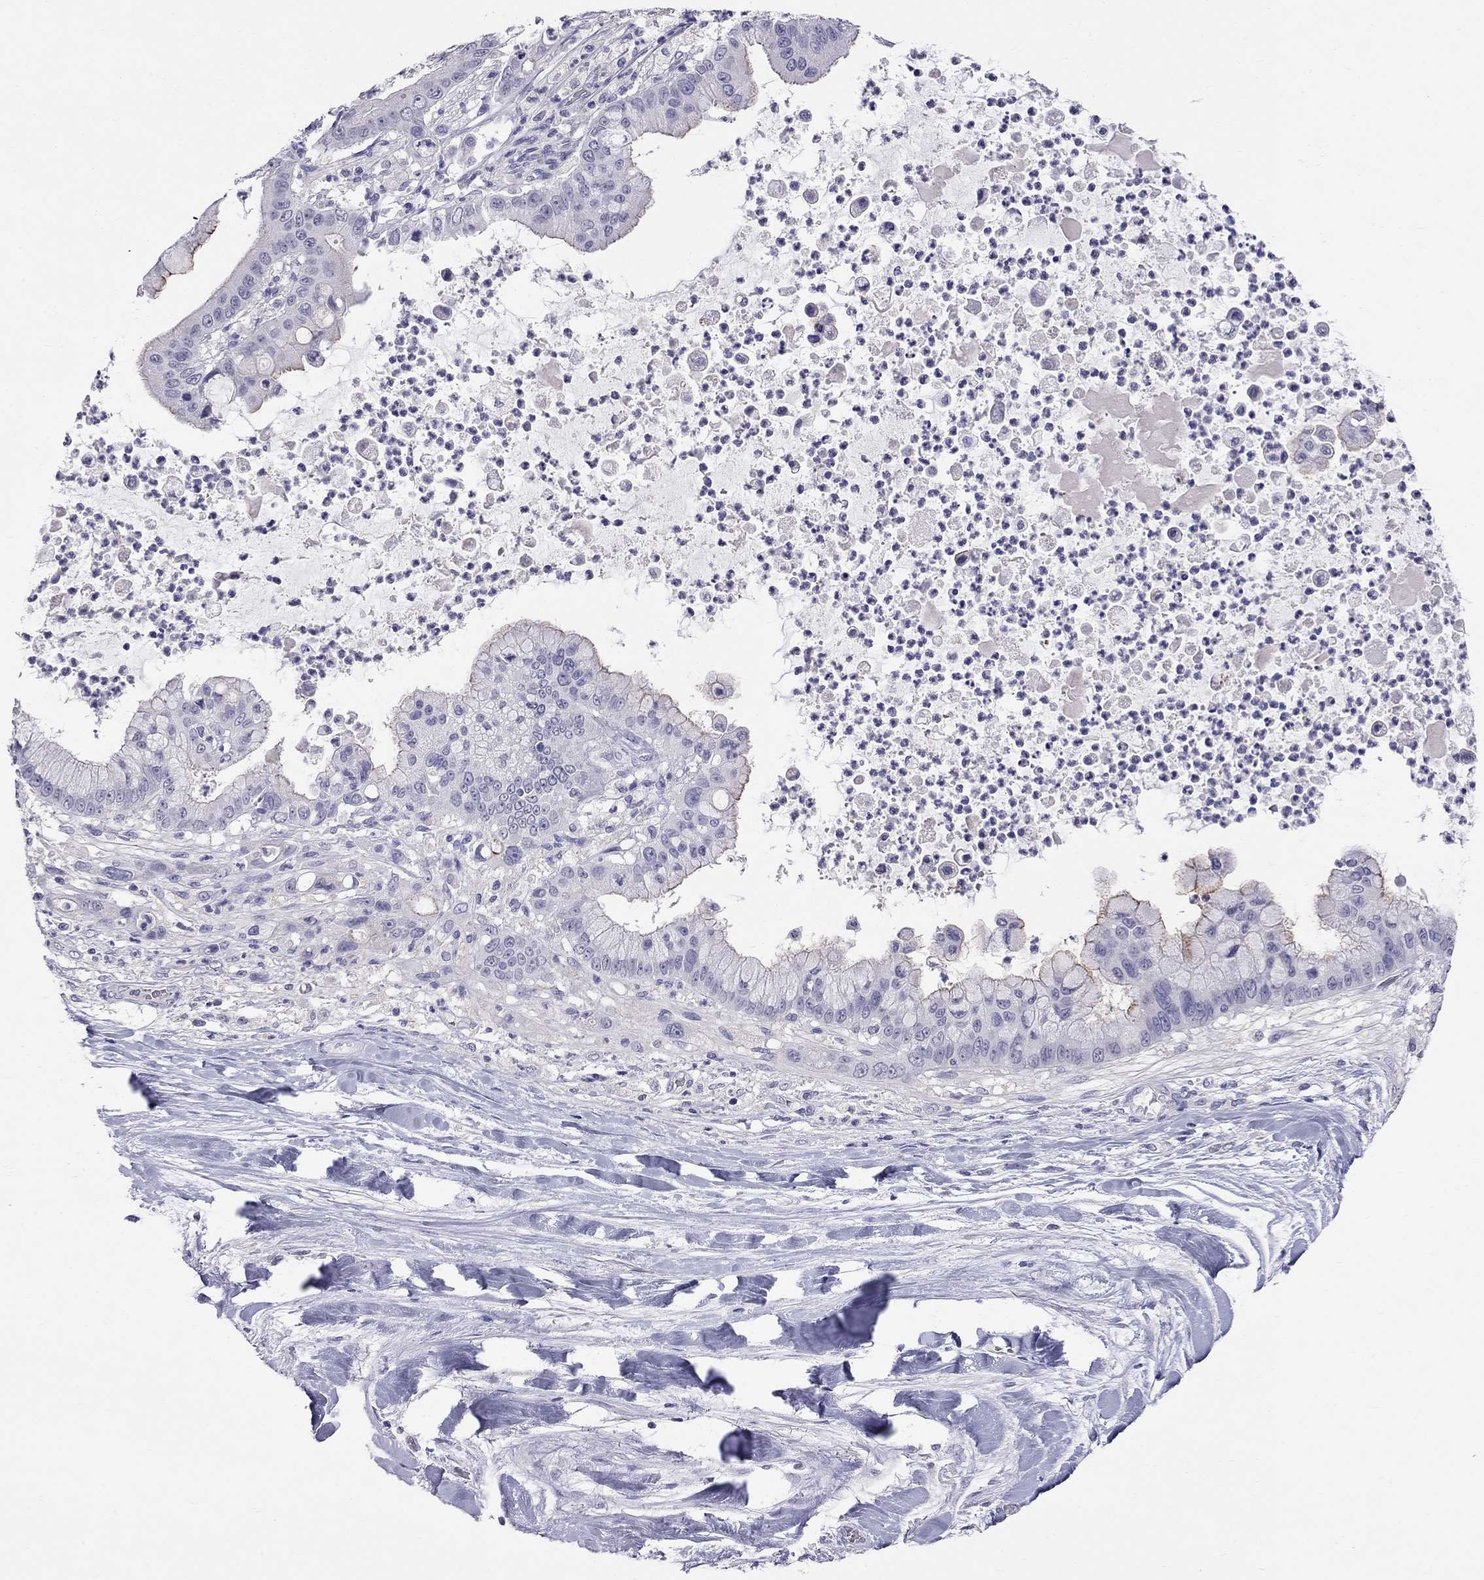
{"staining": {"intensity": "negative", "quantity": "none", "location": "none"}, "tissue": "liver cancer", "cell_type": "Tumor cells", "image_type": "cancer", "snomed": [{"axis": "morphology", "description": "Cholangiocarcinoma"}, {"axis": "topography", "description": "Liver"}], "caption": "This image is of liver cancer stained with immunohistochemistry to label a protein in brown with the nuclei are counter-stained blue. There is no positivity in tumor cells. Brightfield microscopy of IHC stained with DAB (brown) and hematoxylin (blue), captured at high magnification.", "gene": "CFAP91", "patient": {"sex": "female", "age": 54}}